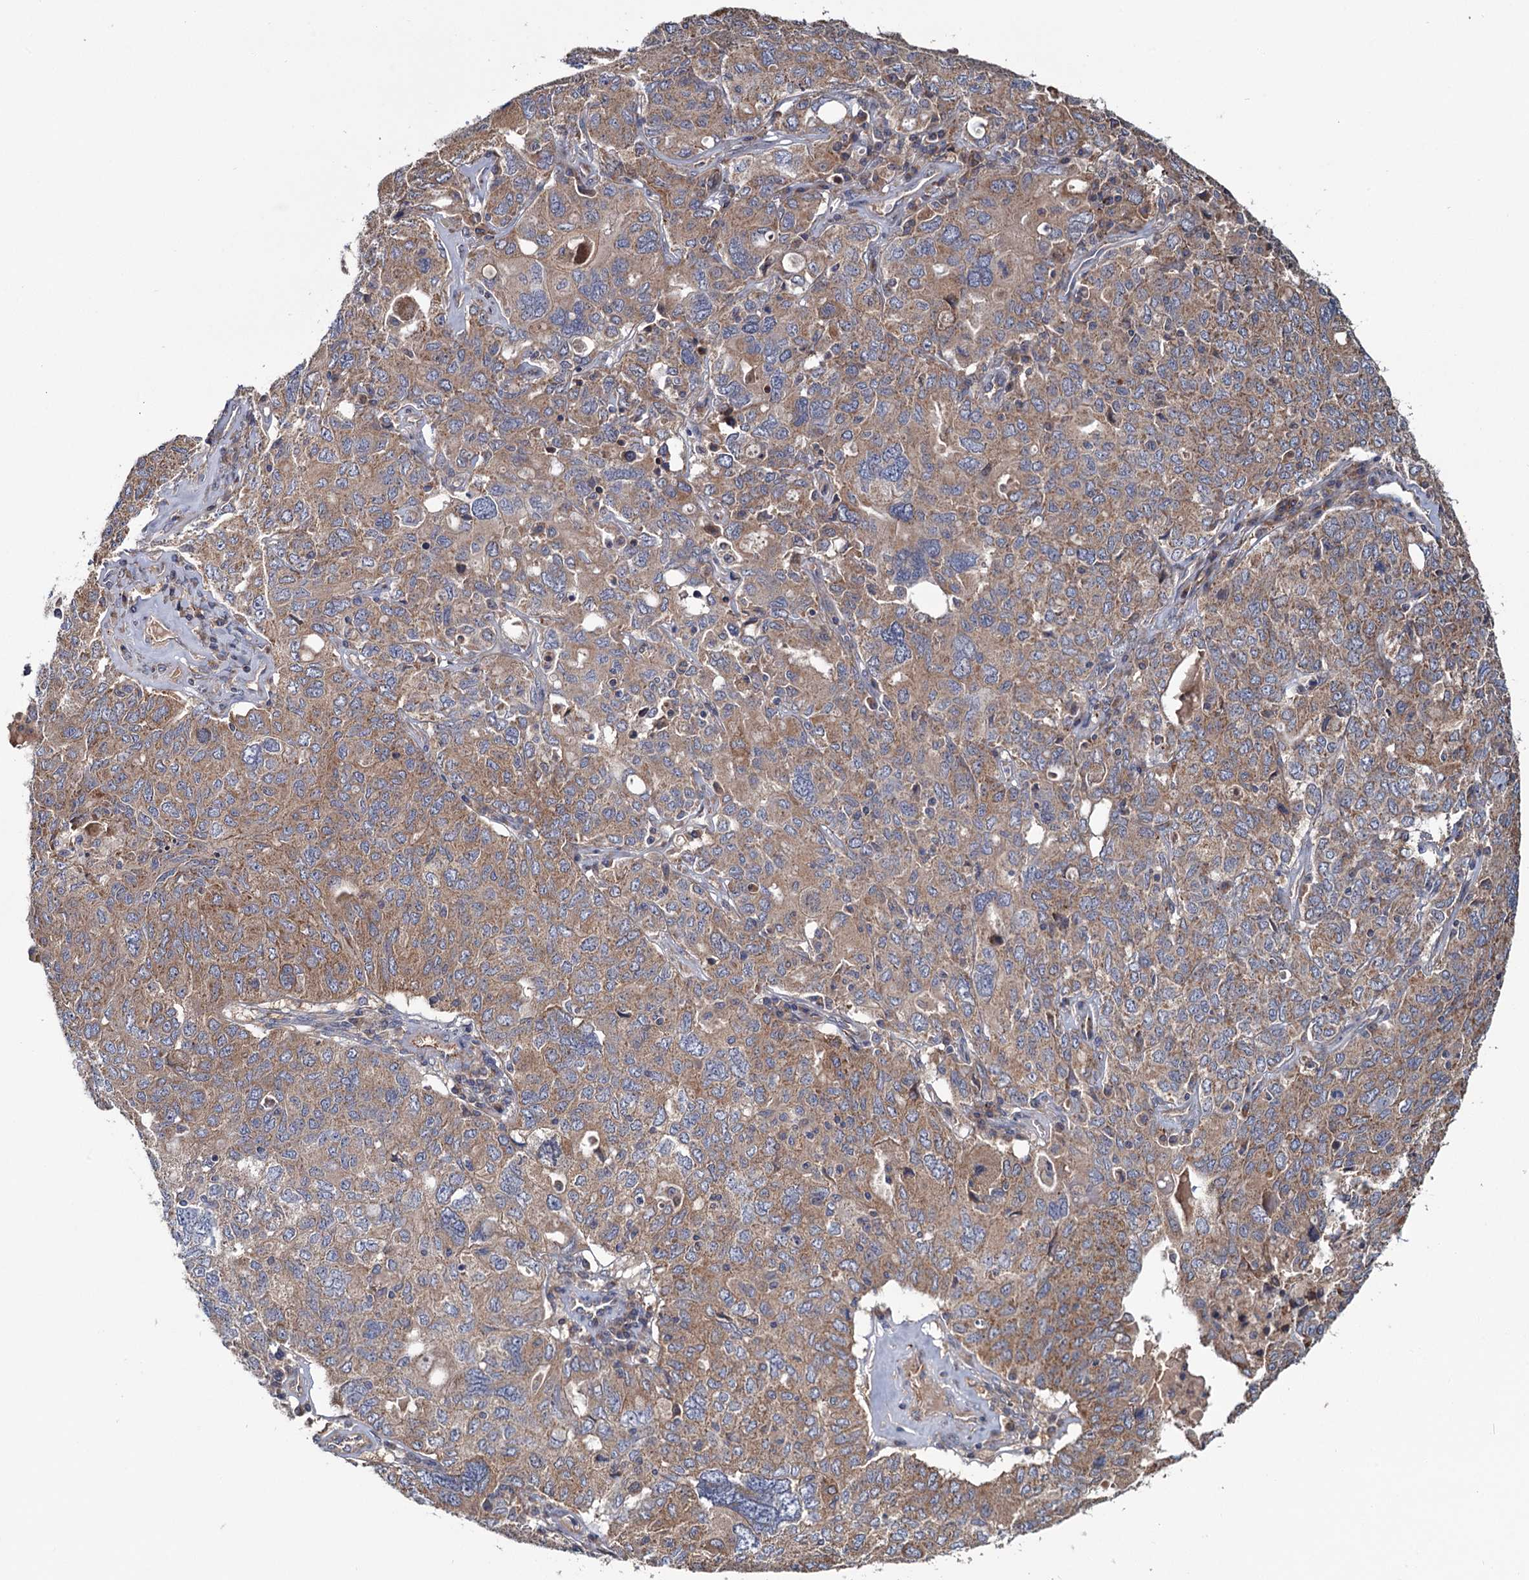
{"staining": {"intensity": "moderate", "quantity": ">75%", "location": "cytoplasmic/membranous"}, "tissue": "ovarian cancer", "cell_type": "Tumor cells", "image_type": "cancer", "snomed": [{"axis": "morphology", "description": "Carcinoma, endometroid"}, {"axis": "topography", "description": "Ovary"}], "caption": "A micrograph showing moderate cytoplasmic/membranous staining in approximately >75% of tumor cells in endometroid carcinoma (ovarian), as visualized by brown immunohistochemical staining.", "gene": "MTRR", "patient": {"sex": "female", "age": 62}}